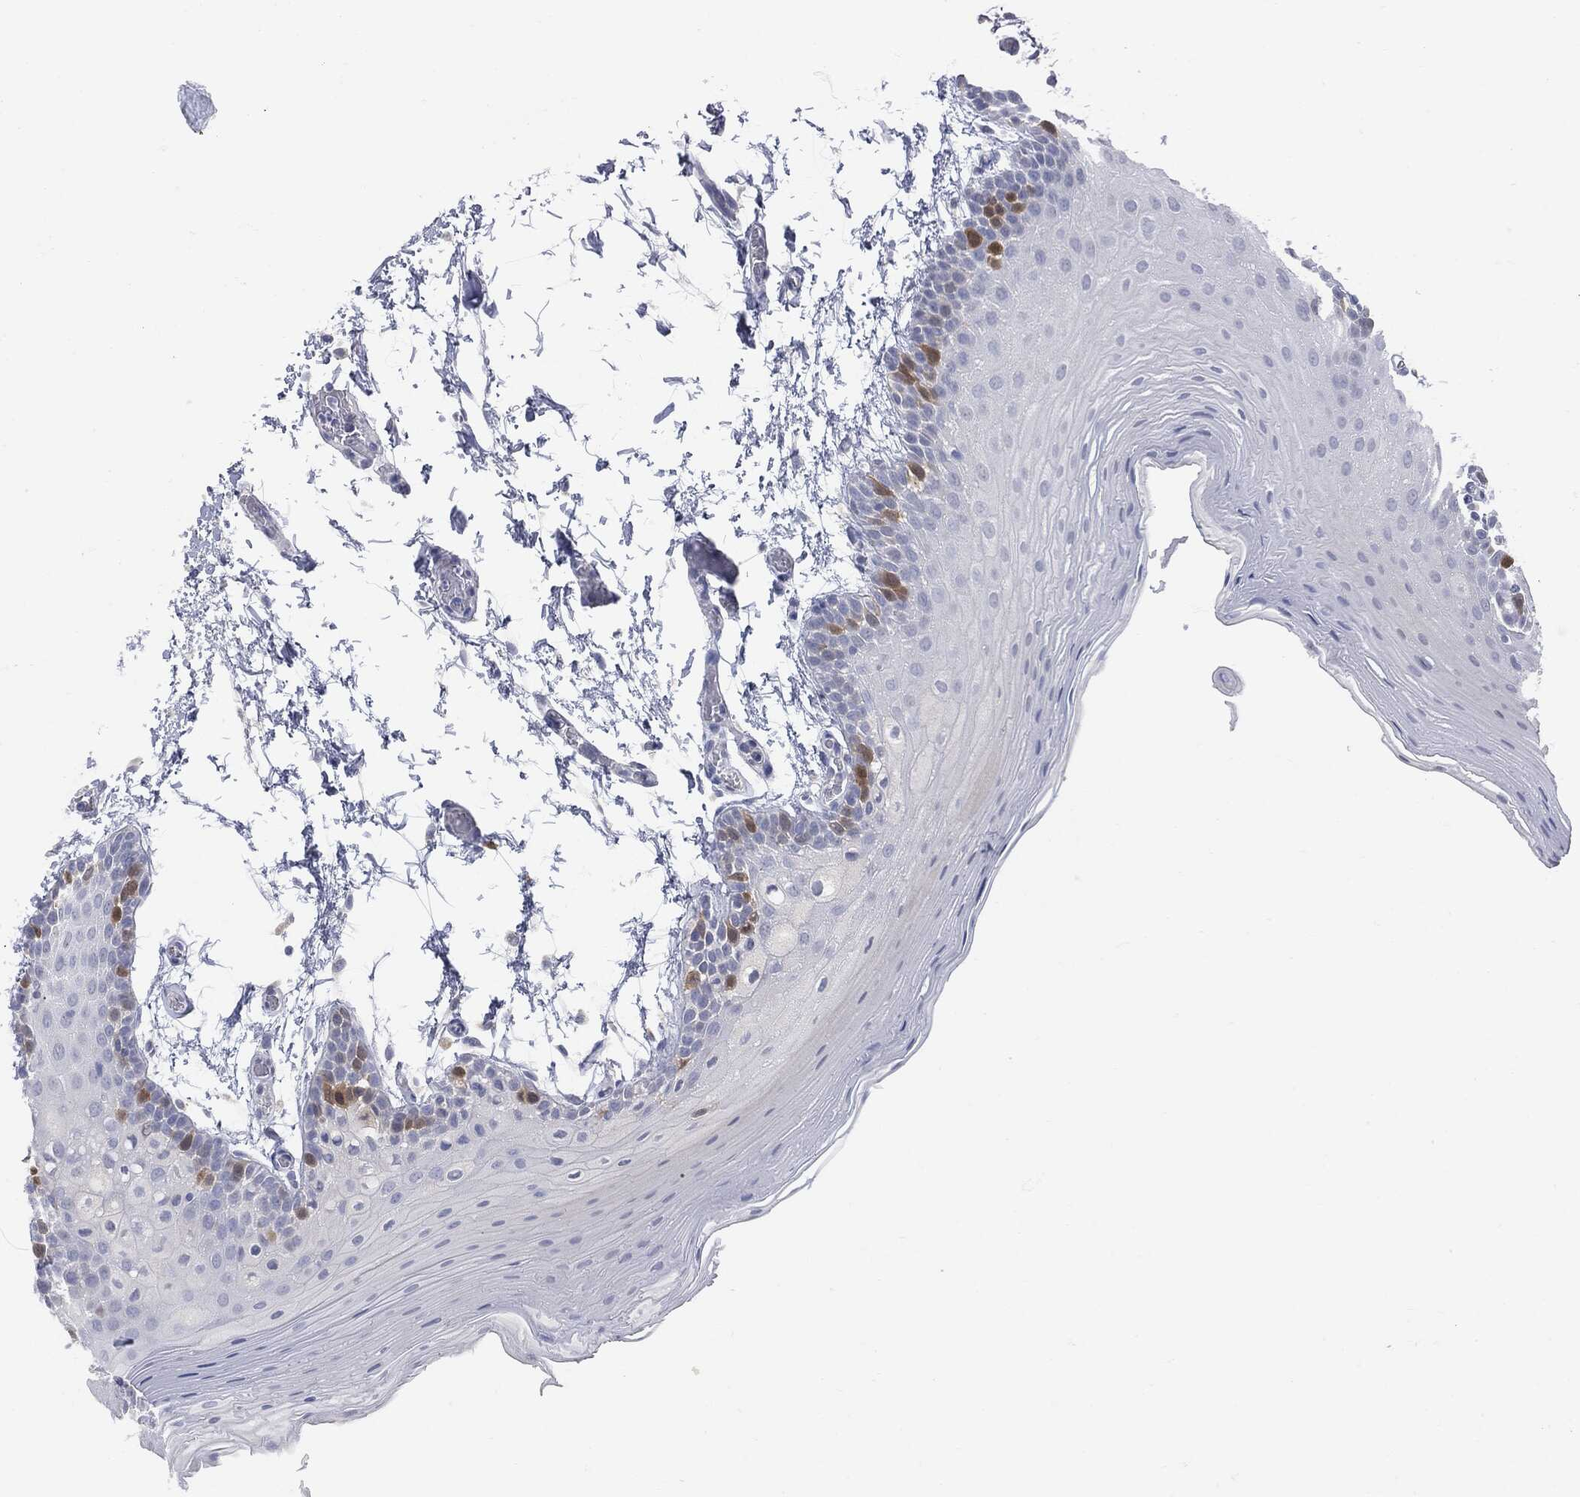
{"staining": {"intensity": "strong", "quantity": "<25%", "location": "cytoplasmic/membranous"}, "tissue": "oral mucosa", "cell_type": "Squamous epithelial cells", "image_type": "normal", "snomed": [{"axis": "morphology", "description": "Normal tissue, NOS"}, {"axis": "topography", "description": "Oral tissue"}], "caption": "Oral mucosa stained for a protein displays strong cytoplasmic/membranous positivity in squamous epithelial cells. The protein of interest is shown in brown color, while the nuclei are stained blue.", "gene": "UBE2C", "patient": {"sex": "male", "age": 62}}